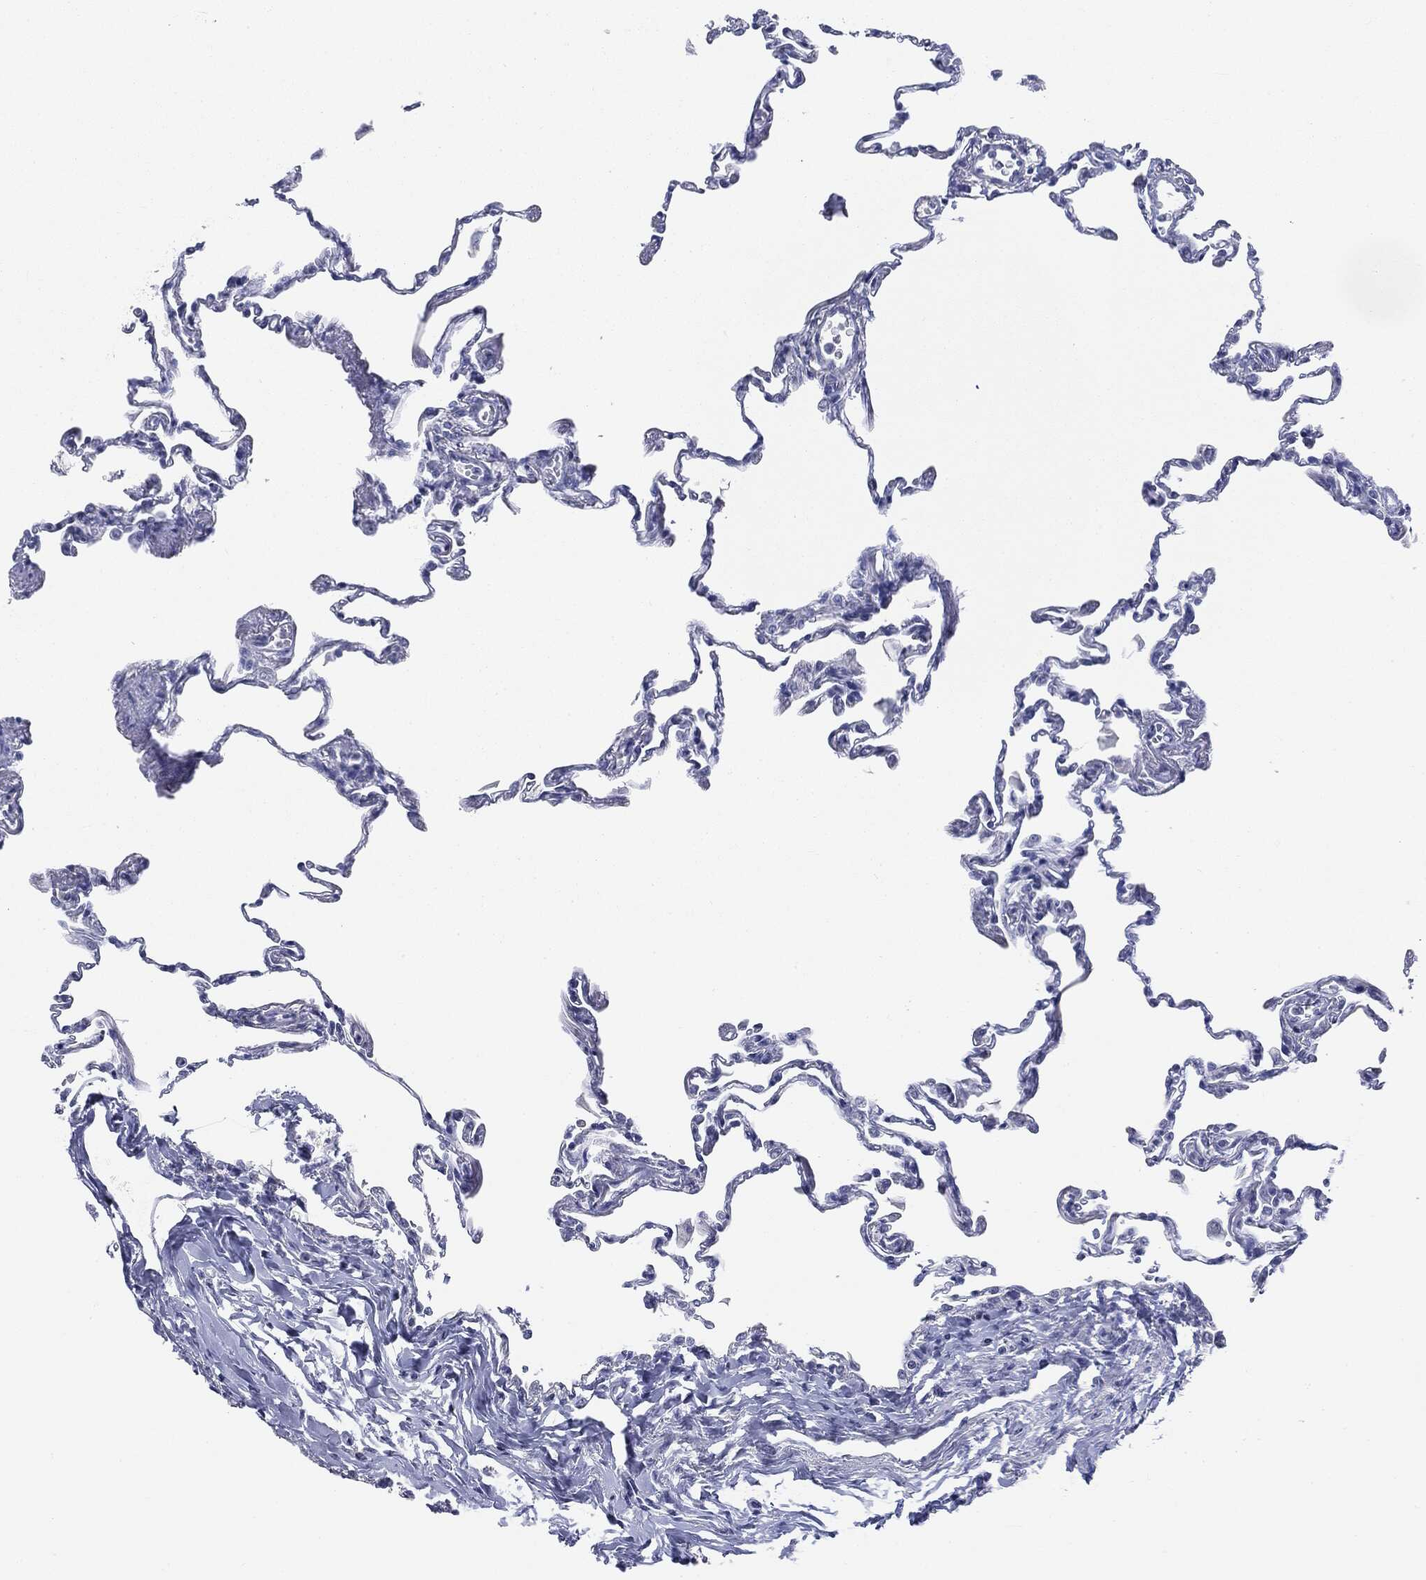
{"staining": {"intensity": "negative", "quantity": "none", "location": "none"}, "tissue": "lung", "cell_type": "Alveolar cells", "image_type": "normal", "snomed": [{"axis": "morphology", "description": "Normal tissue, NOS"}, {"axis": "topography", "description": "Lung"}], "caption": "Immunohistochemistry (IHC) of benign lung reveals no staining in alveolar cells.", "gene": "CGB1", "patient": {"sex": "female", "age": 57}}